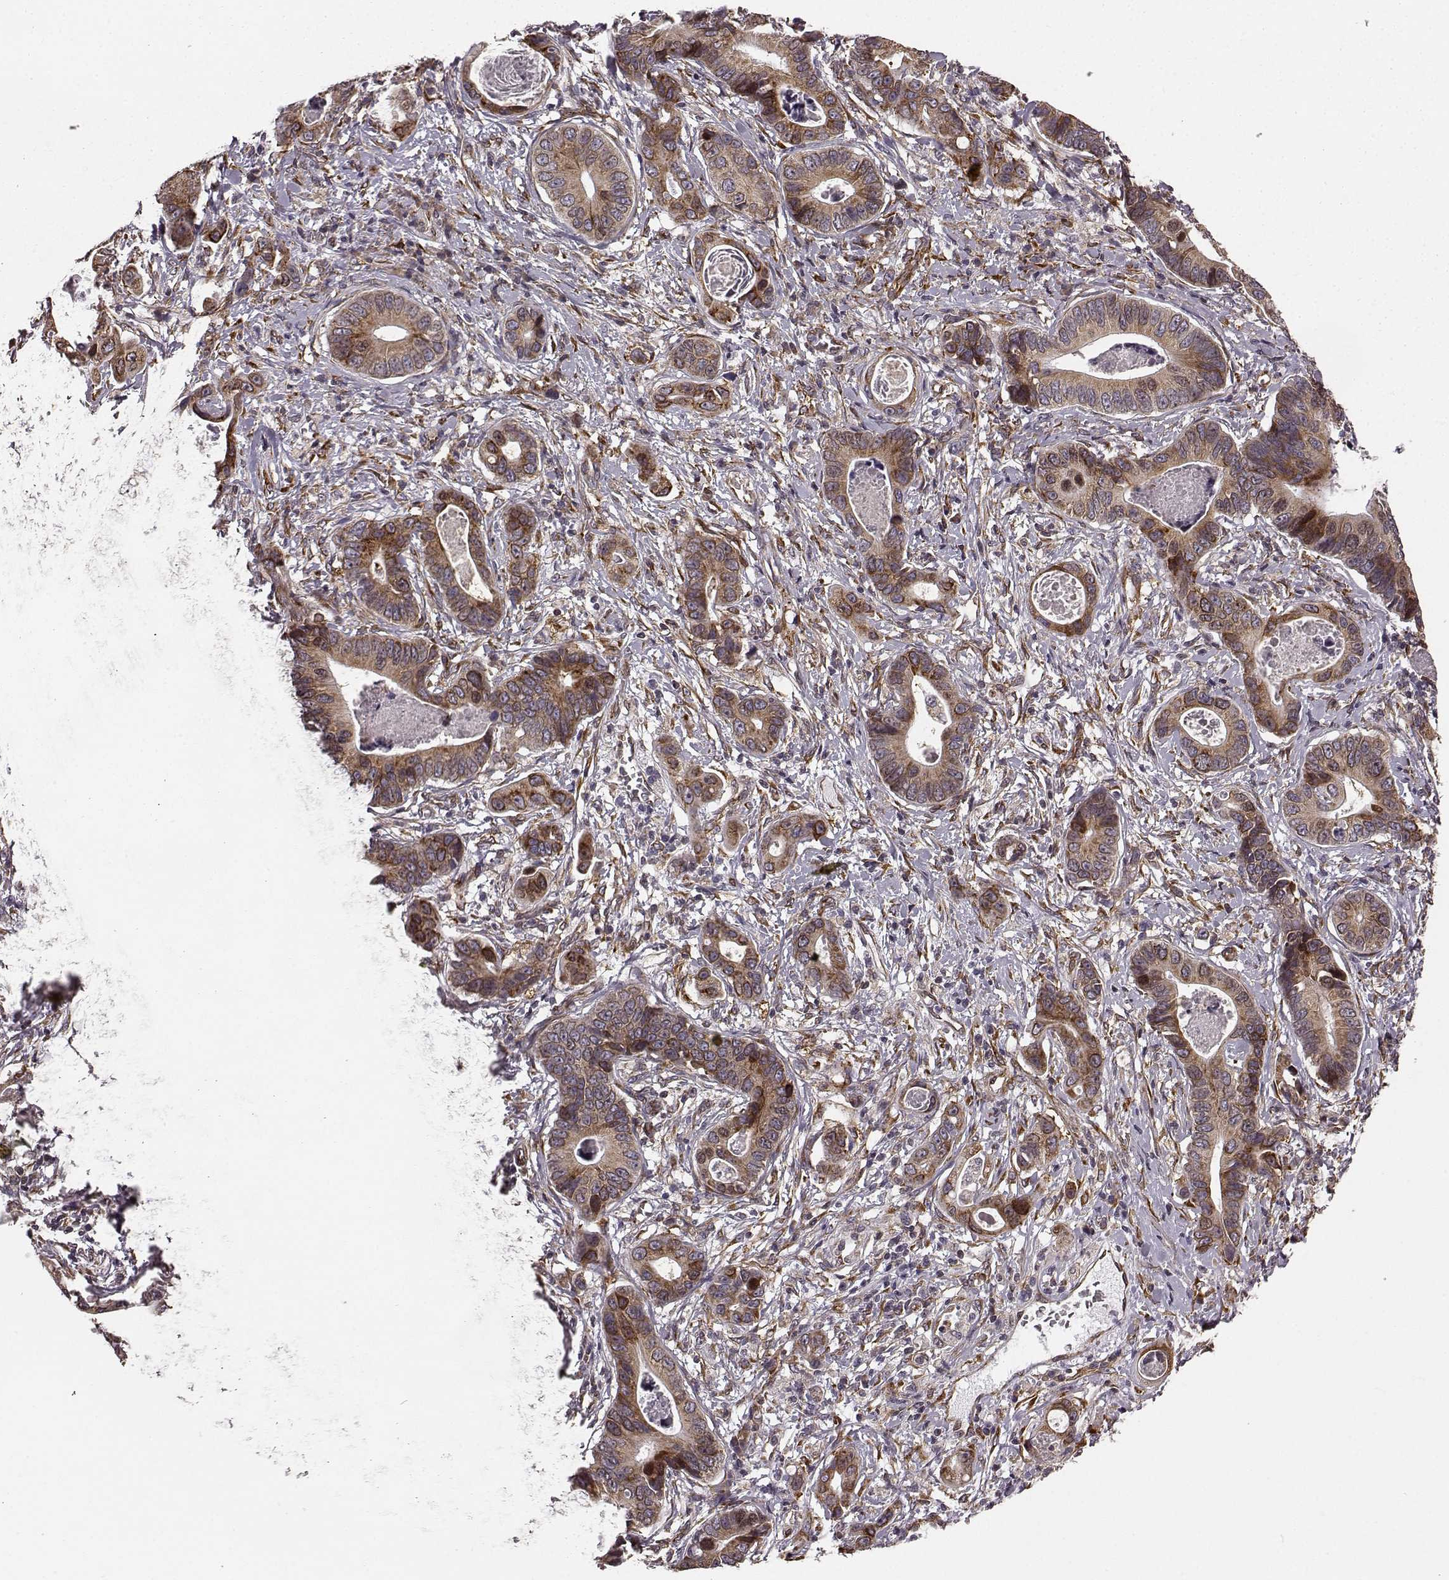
{"staining": {"intensity": "moderate", "quantity": ">75%", "location": "cytoplasmic/membranous"}, "tissue": "stomach cancer", "cell_type": "Tumor cells", "image_type": "cancer", "snomed": [{"axis": "morphology", "description": "Adenocarcinoma, NOS"}, {"axis": "topography", "description": "Stomach"}], "caption": "Human stomach cancer stained for a protein (brown) shows moderate cytoplasmic/membranous positive positivity in about >75% of tumor cells.", "gene": "TMEM14A", "patient": {"sex": "male", "age": 84}}